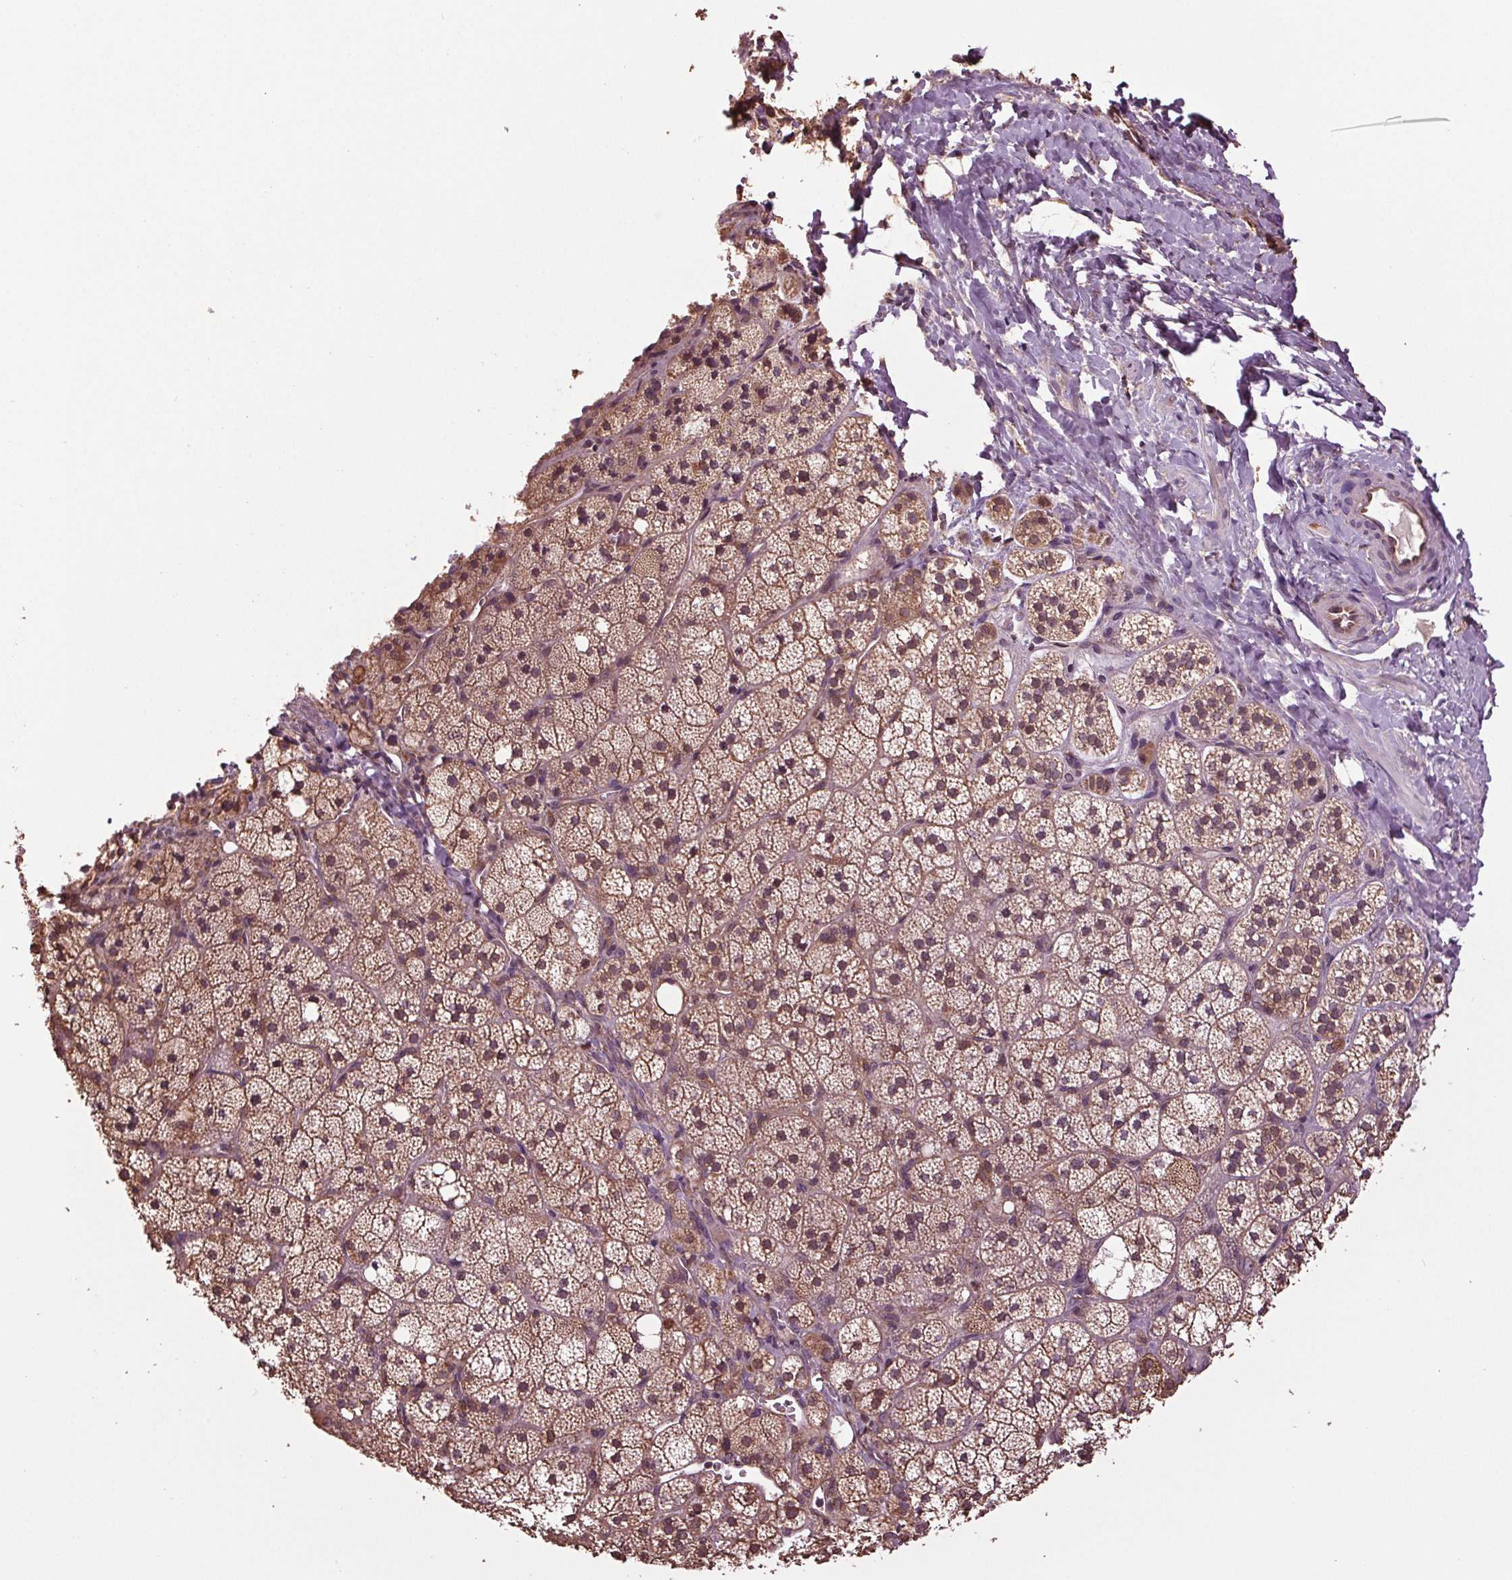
{"staining": {"intensity": "moderate", "quantity": "25%-75%", "location": "cytoplasmic/membranous"}, "tissue": "adrenal gland", "cell_type": "Glandular cells", "image_type": "normal", "snomed": [{"axis": "morphology", "description": "Normal tissue, NOS"}, {"axis": "topography", "description": "Adrenal gland"}], "caption": "The immunohistochemical stain shows moderate cytoplasmic/membranous positivity in glandular cells of normal adrenal gland.", "gene": "RNPEP", "patient": {"sex": "male", "age": 53}}